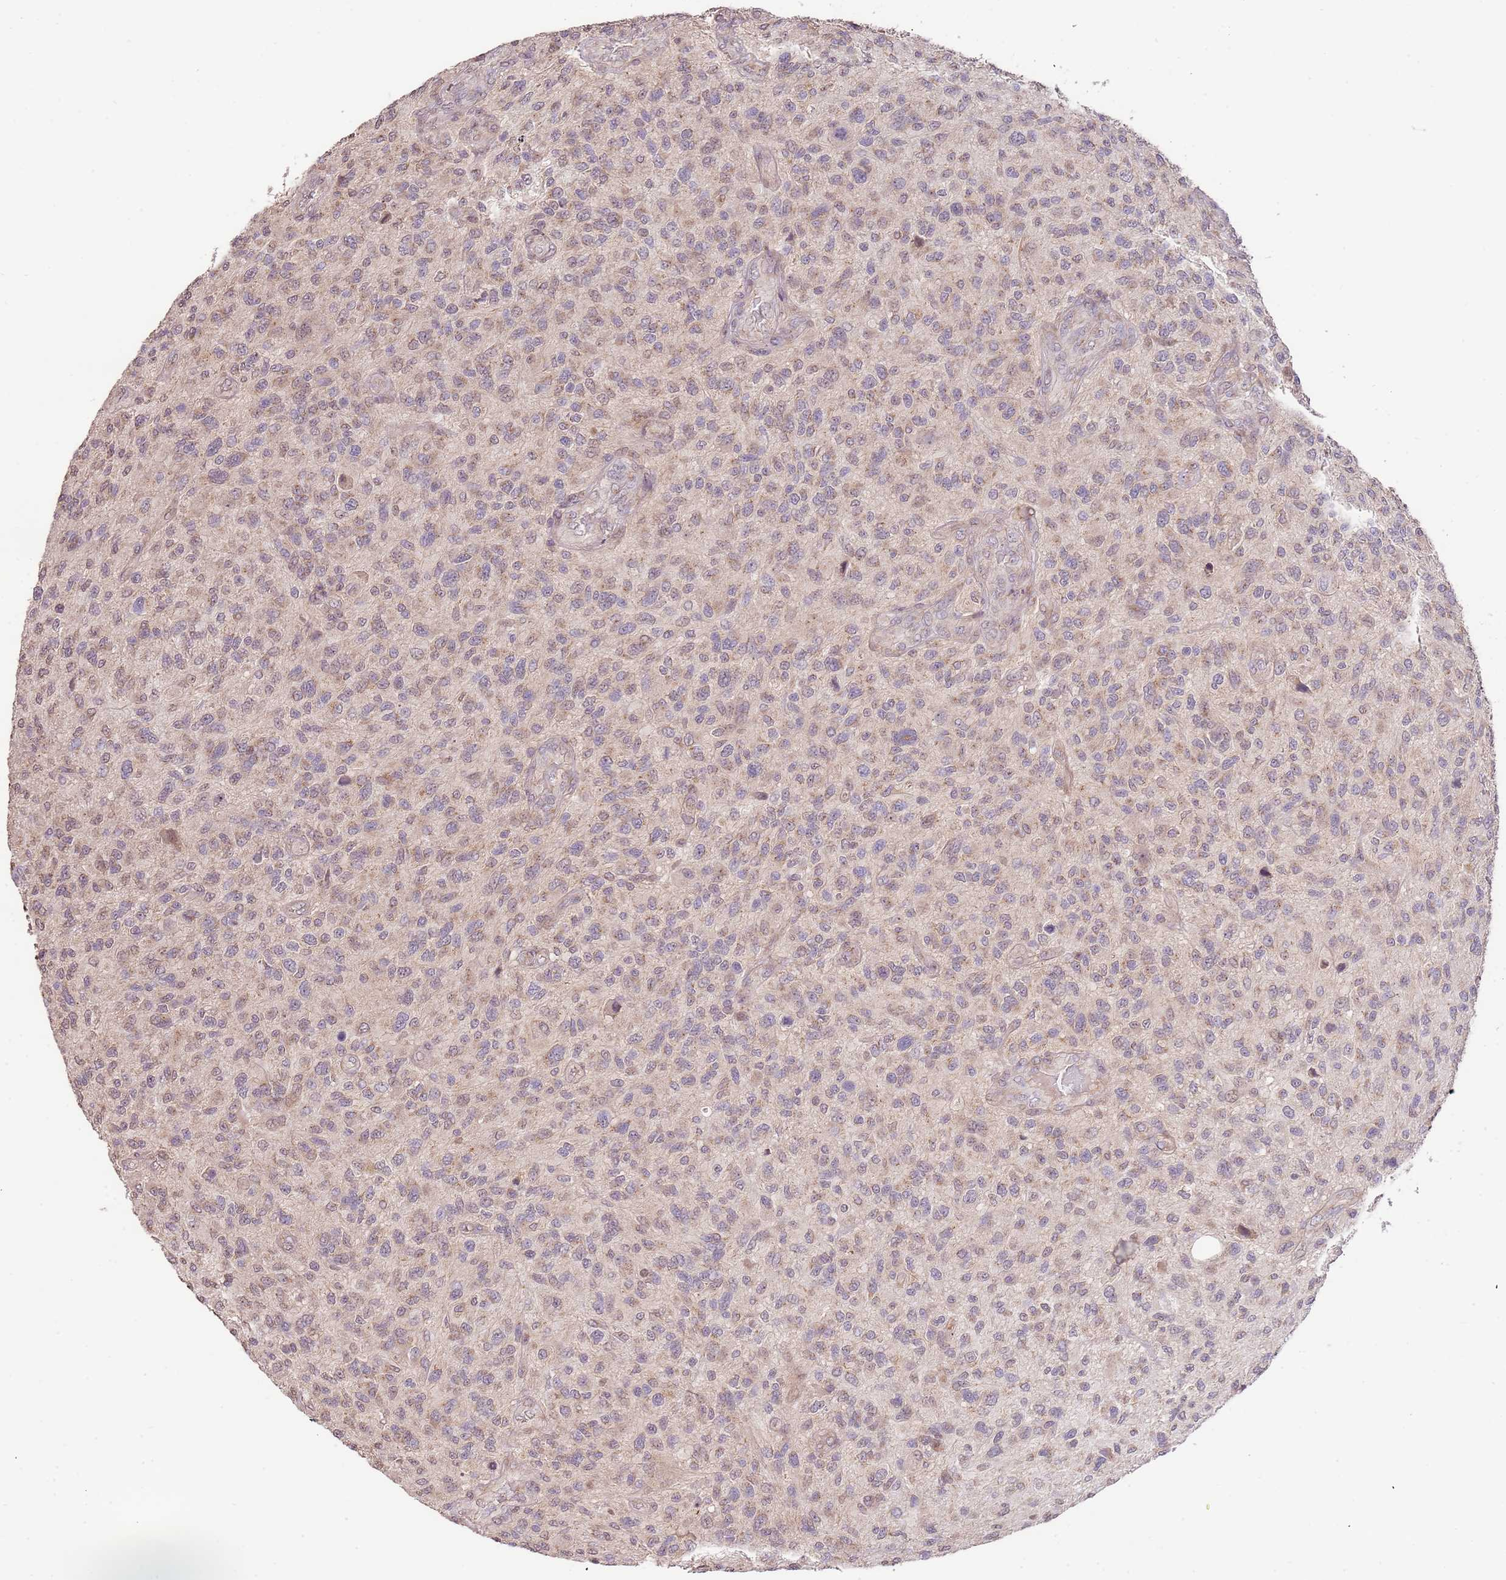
{"staining": {"intensity": "weak", "quantity": "25%-75%", "location": "cytoplasmic/membranous,nuclear"}, "tissue": "glioma", "cell_type": "Tumor cells", "image_type": "cancer", "snomed": [{"axis": "morphology", "description": "Glioma, malignant, High grade"}, {"axis": "topography", "description": "Brain"}], "caption": "DAB (3,3'-diaminobenzidine) immunohistochemical staining of human high-grade glioma (malignant) displays weak cytoplasmic/membranous and nuclear protein positivity in approximately 25%-75% of tumor cells.", "gene": "SLC16A4", "patient": {"sex": "male", "age": 47}}